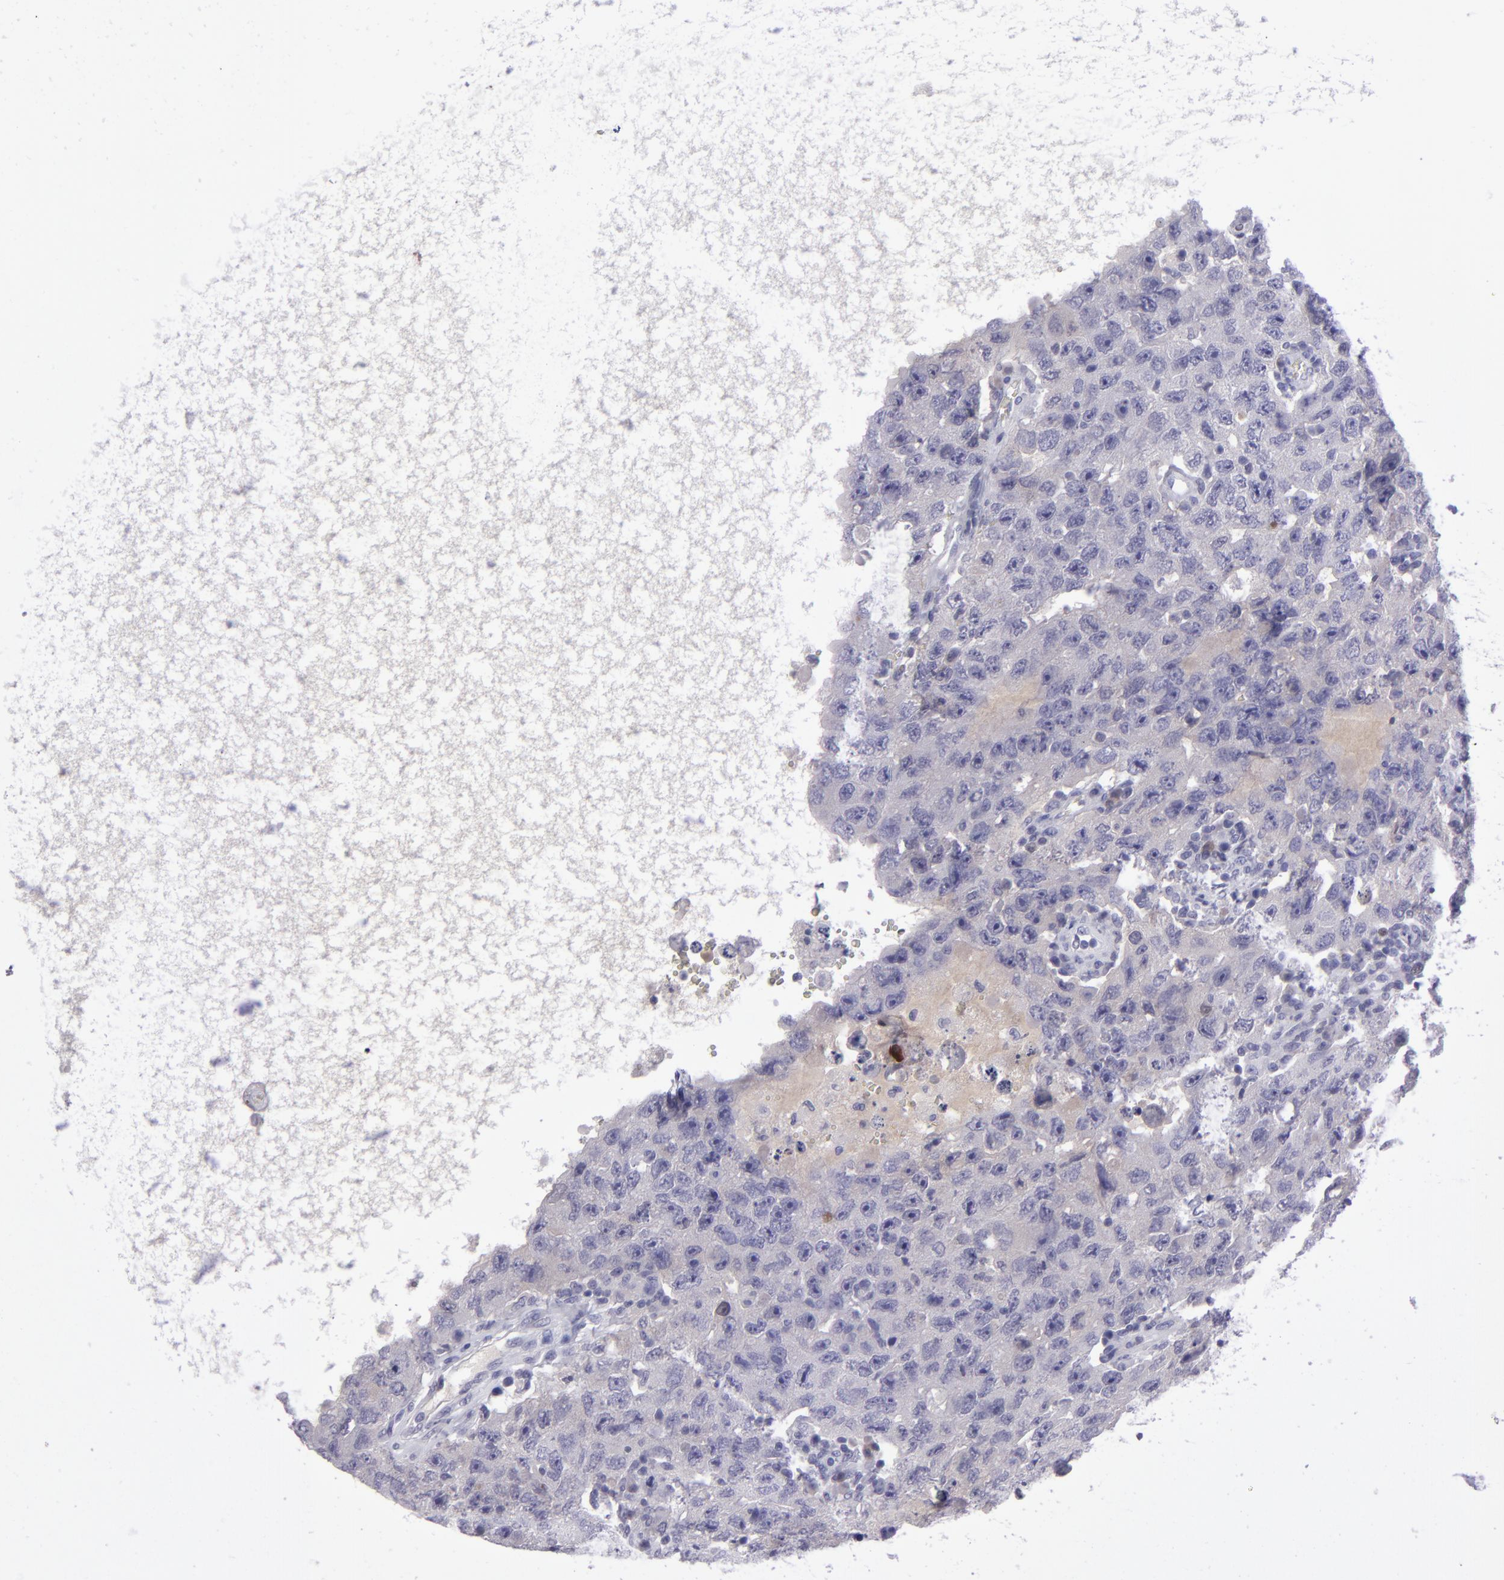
{"staining": {"intensity": "negative", "quantity": "none", "location": "none"}, "tissue": "testis cancer", "cell_type": "Tumor cells", "image_type": "cancer", "snomed": [{"axis": "morphology", "description": "Carcinoma, Embryonal, NOS"}, {"axis": "topography", "description": "Testis"}], "caption": "Testis cancer (embryonal carcinoma) was stained to show a protein in brown. There is no significant staining in tumor cells. (Stains: DAB IHC with hematoxylin counter stain, Microscopy: brightfield microscopy at high magnification).", "gene": "POU2F2", "patient": {"sex": "male", "age": 26}}